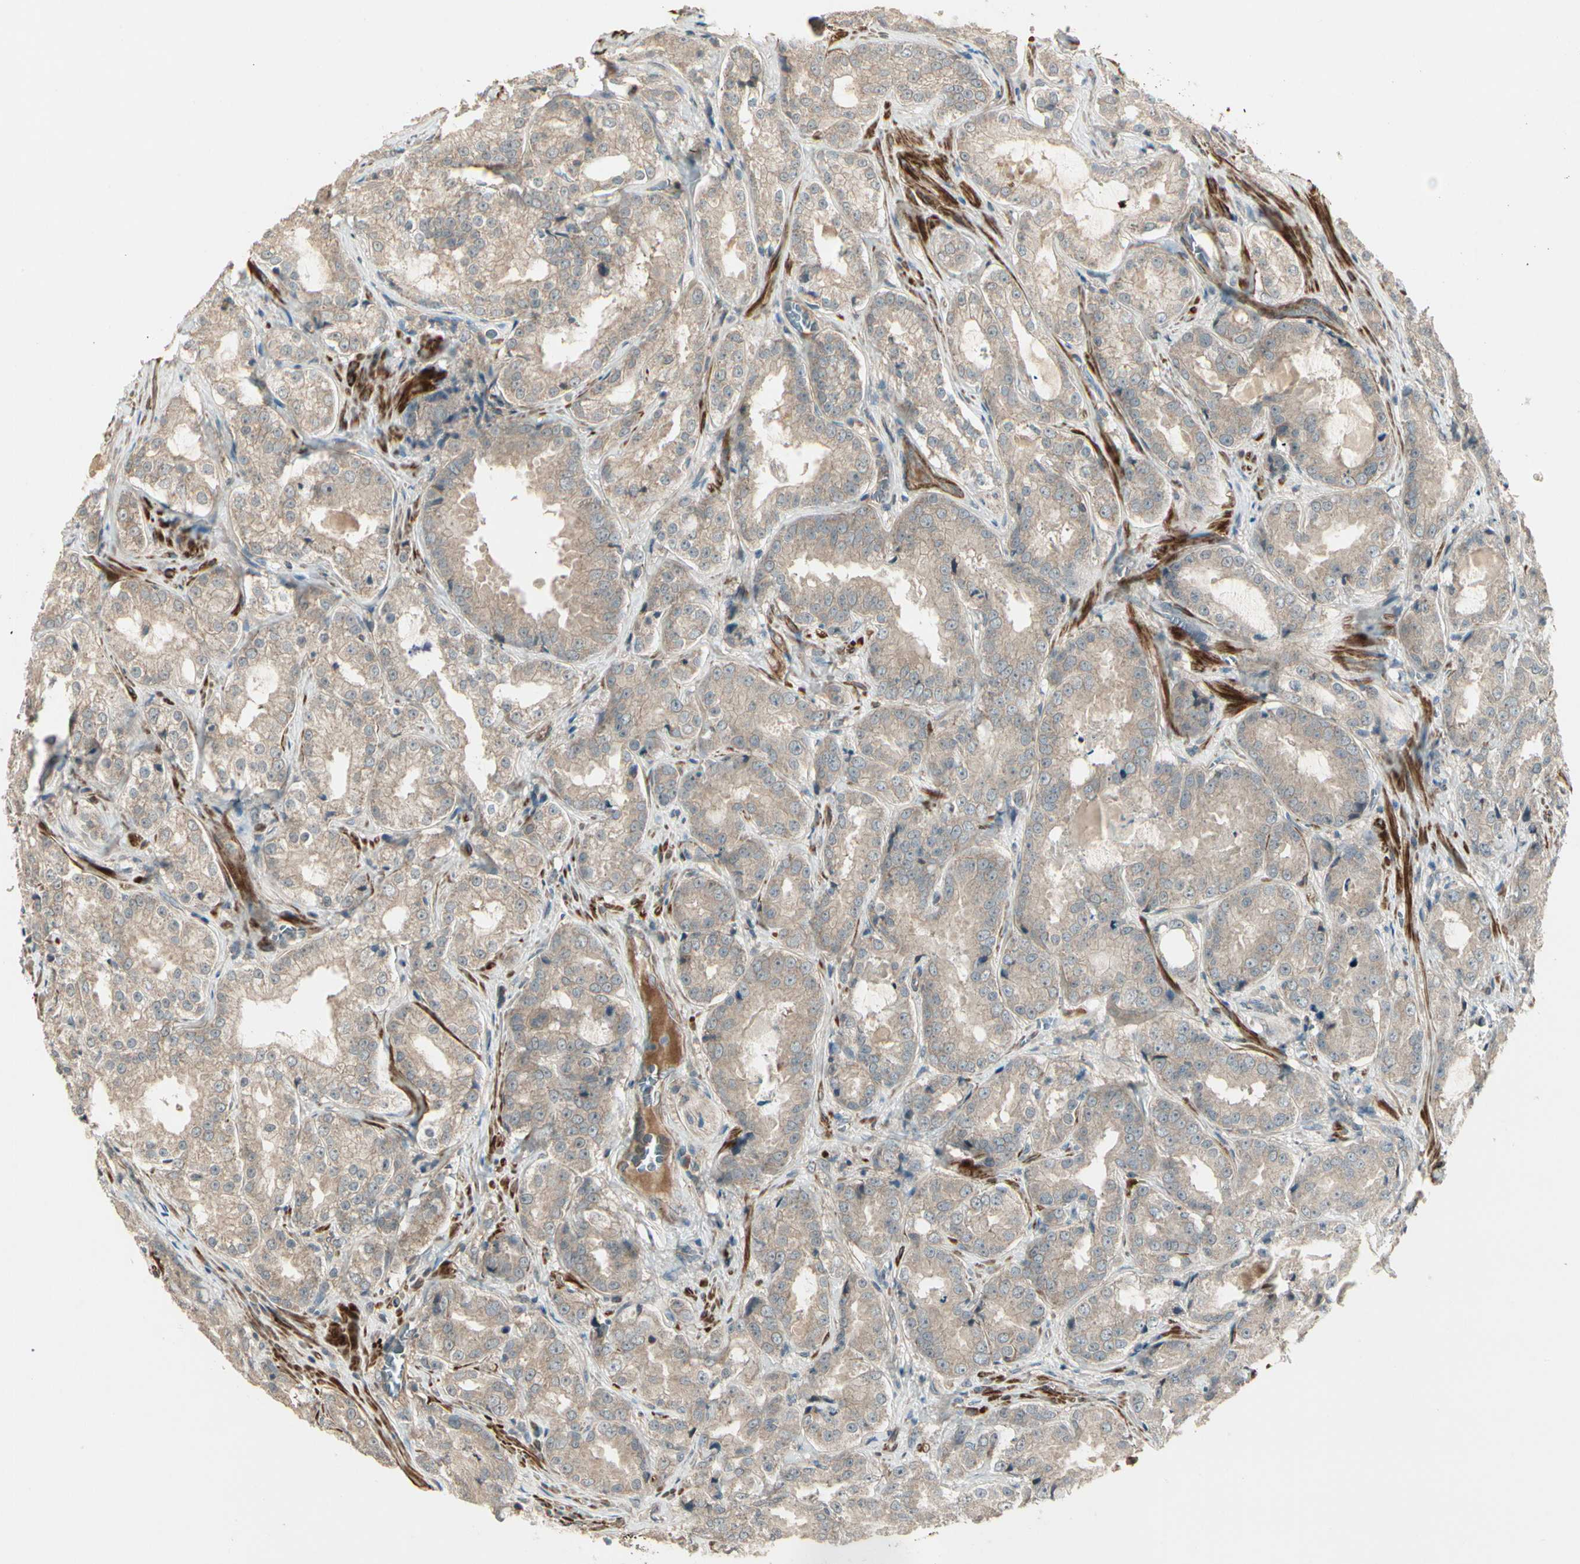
{"staining": {"intensity": "weak", "quantity": ">75%", "location": "cytoplasmic/membranous"}, "tissue": "prostate cancer", "cell_type": "Tumor cells", "image_type": "cancer", "snomed": [{"axis": "morphology", "description": "Adenocarcinoma, High grade"}, {"axis": "topography", "description": "Prostate"}], "caption": "A photomicrograph of prostate high-grade adenocarcinoma stained for a protein shows weak cytoplasmic/membranous brown staining in tumor cells.", "gene": "ACVR1", "patient": {"sex": "male", "age": 73}}